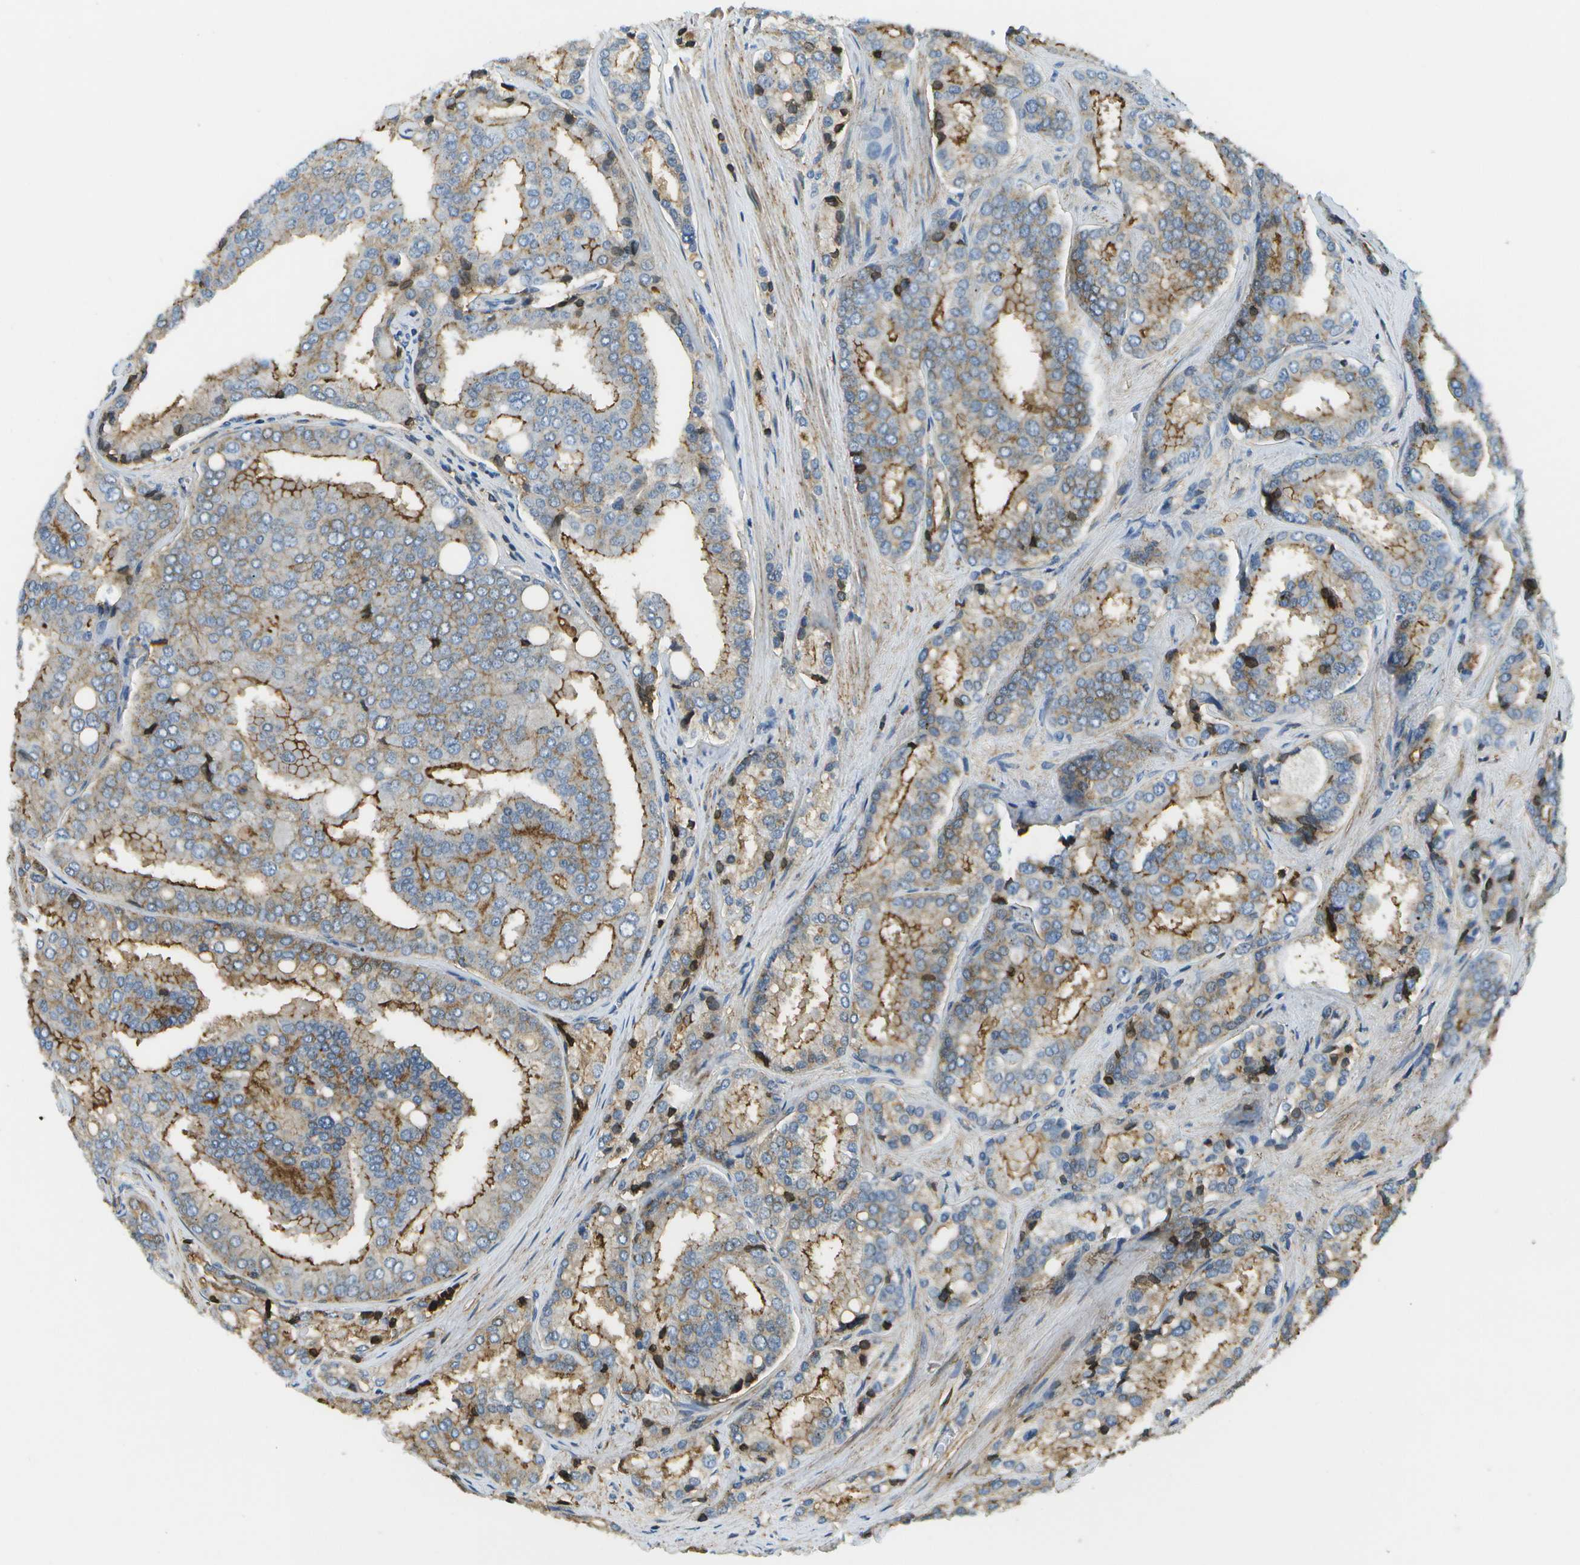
{"staining": {"intensity": "strong", "quantity": "25%-75%", "location": "cytoplasmic/membranous"}, "tissue": "prostate cancer", "cell_type": "Tumor cells", "image_type": "cancer", "snomed": [{"axis": "morphology", "description": "Adenocarcinoma, High grade"}, {"axis": "topography", "description": "Prostate"}], "caption": "There is high levels of strong cytoplasmic/membranous expression in tumor cells of prostate cancer, as demonstrated by immunohistochemical staining (brown color).", "gene": "LRRC66", "patient": {"sex": "male", "age": 50}}